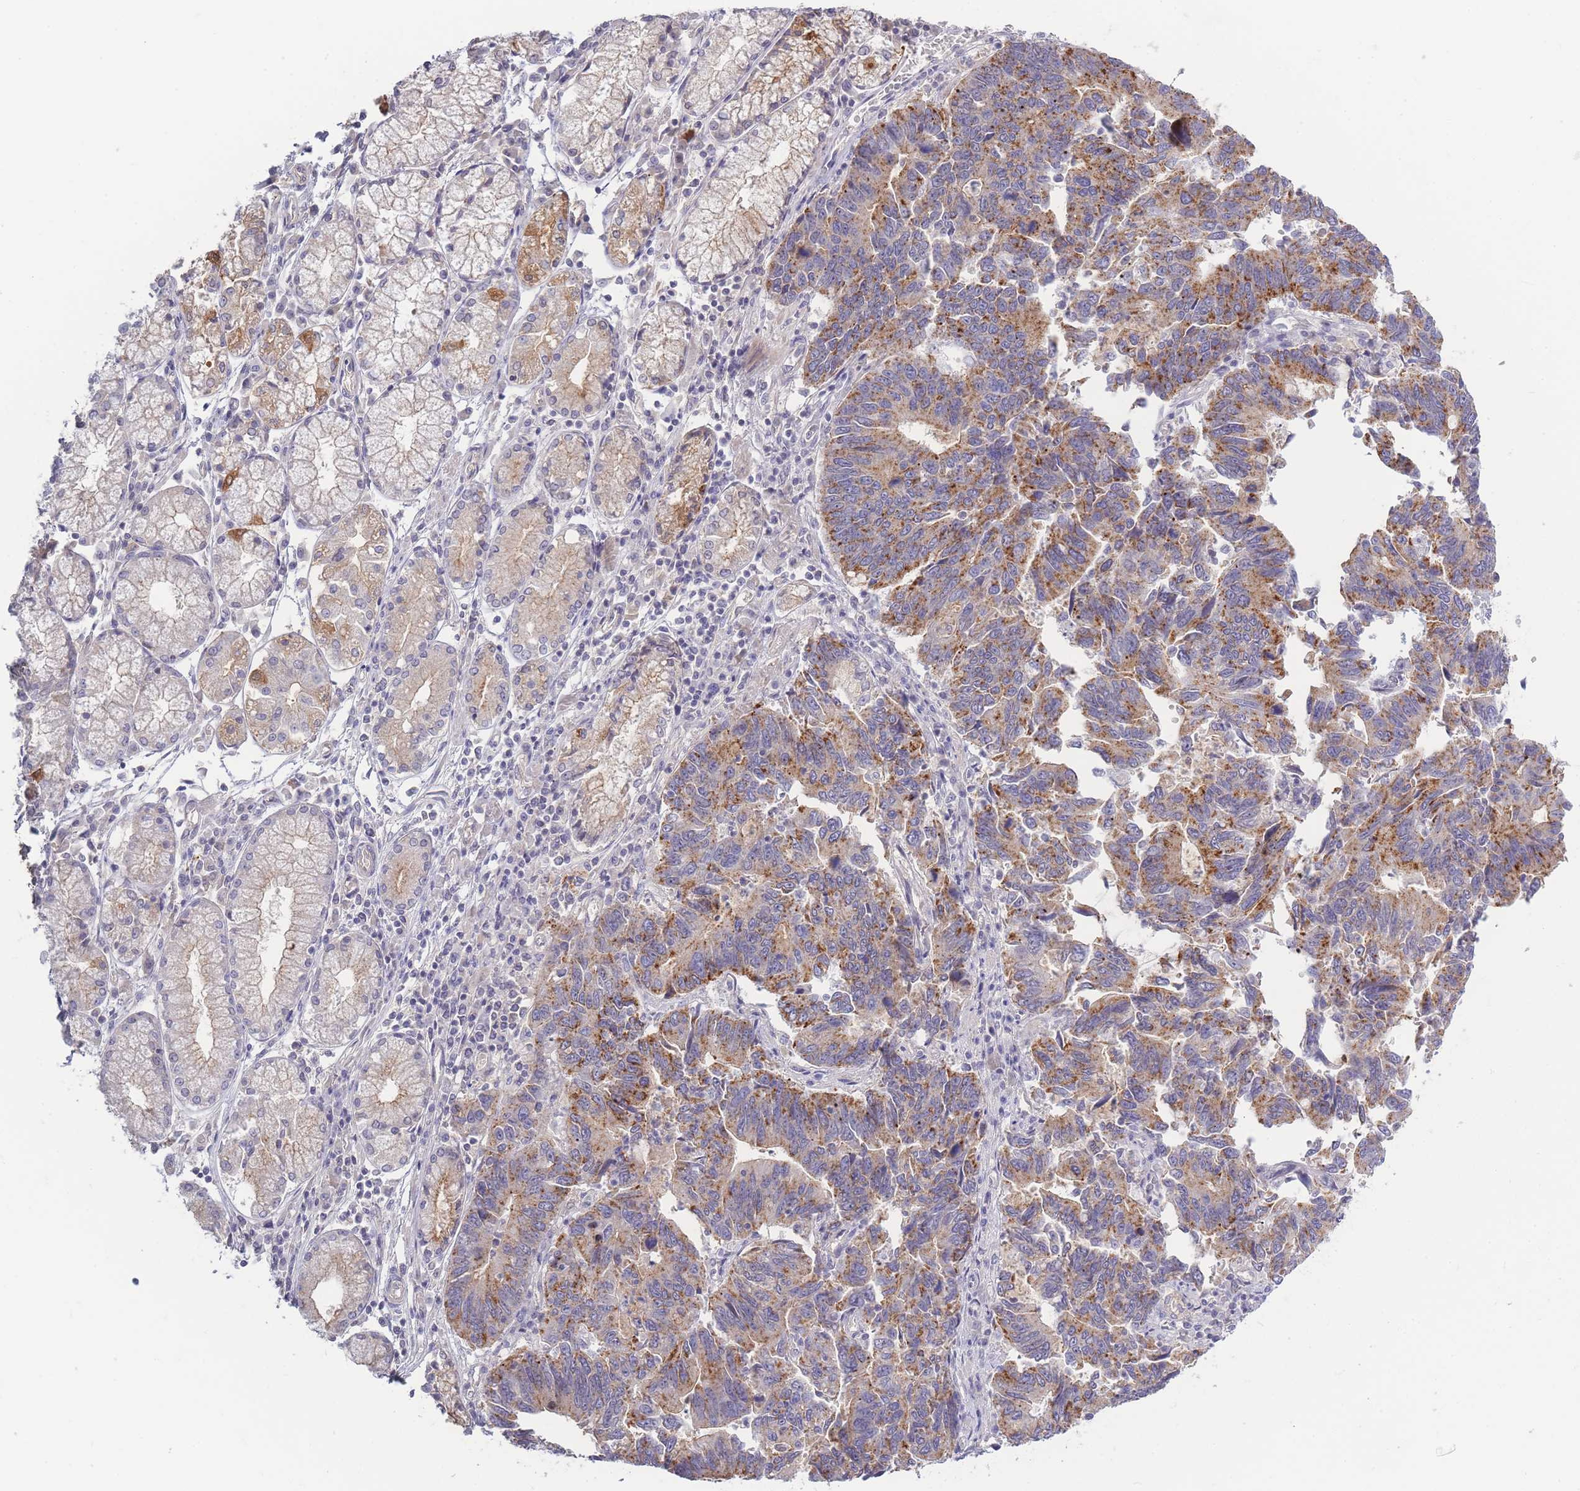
{"staining": {"intensity": "moderate", "quantity": ">75%", "location": "cytoplasmic/membranous"}, "tissue": "stomach cancer", "cell_type": "Tumor cells", "image_type": "cancer", "snomed": [{"axis": "morphology", "description": "Adenocarcinoma, NOS"}, {"axis": "topography", "description": "Stomach"}], "caption": "Human adenocarcinoma (stomach) stained with a protein marker reveals moderate staining in tumor cells.", "gene": "SPHKAP", "patient": {"sex": "male", "age": 59}}